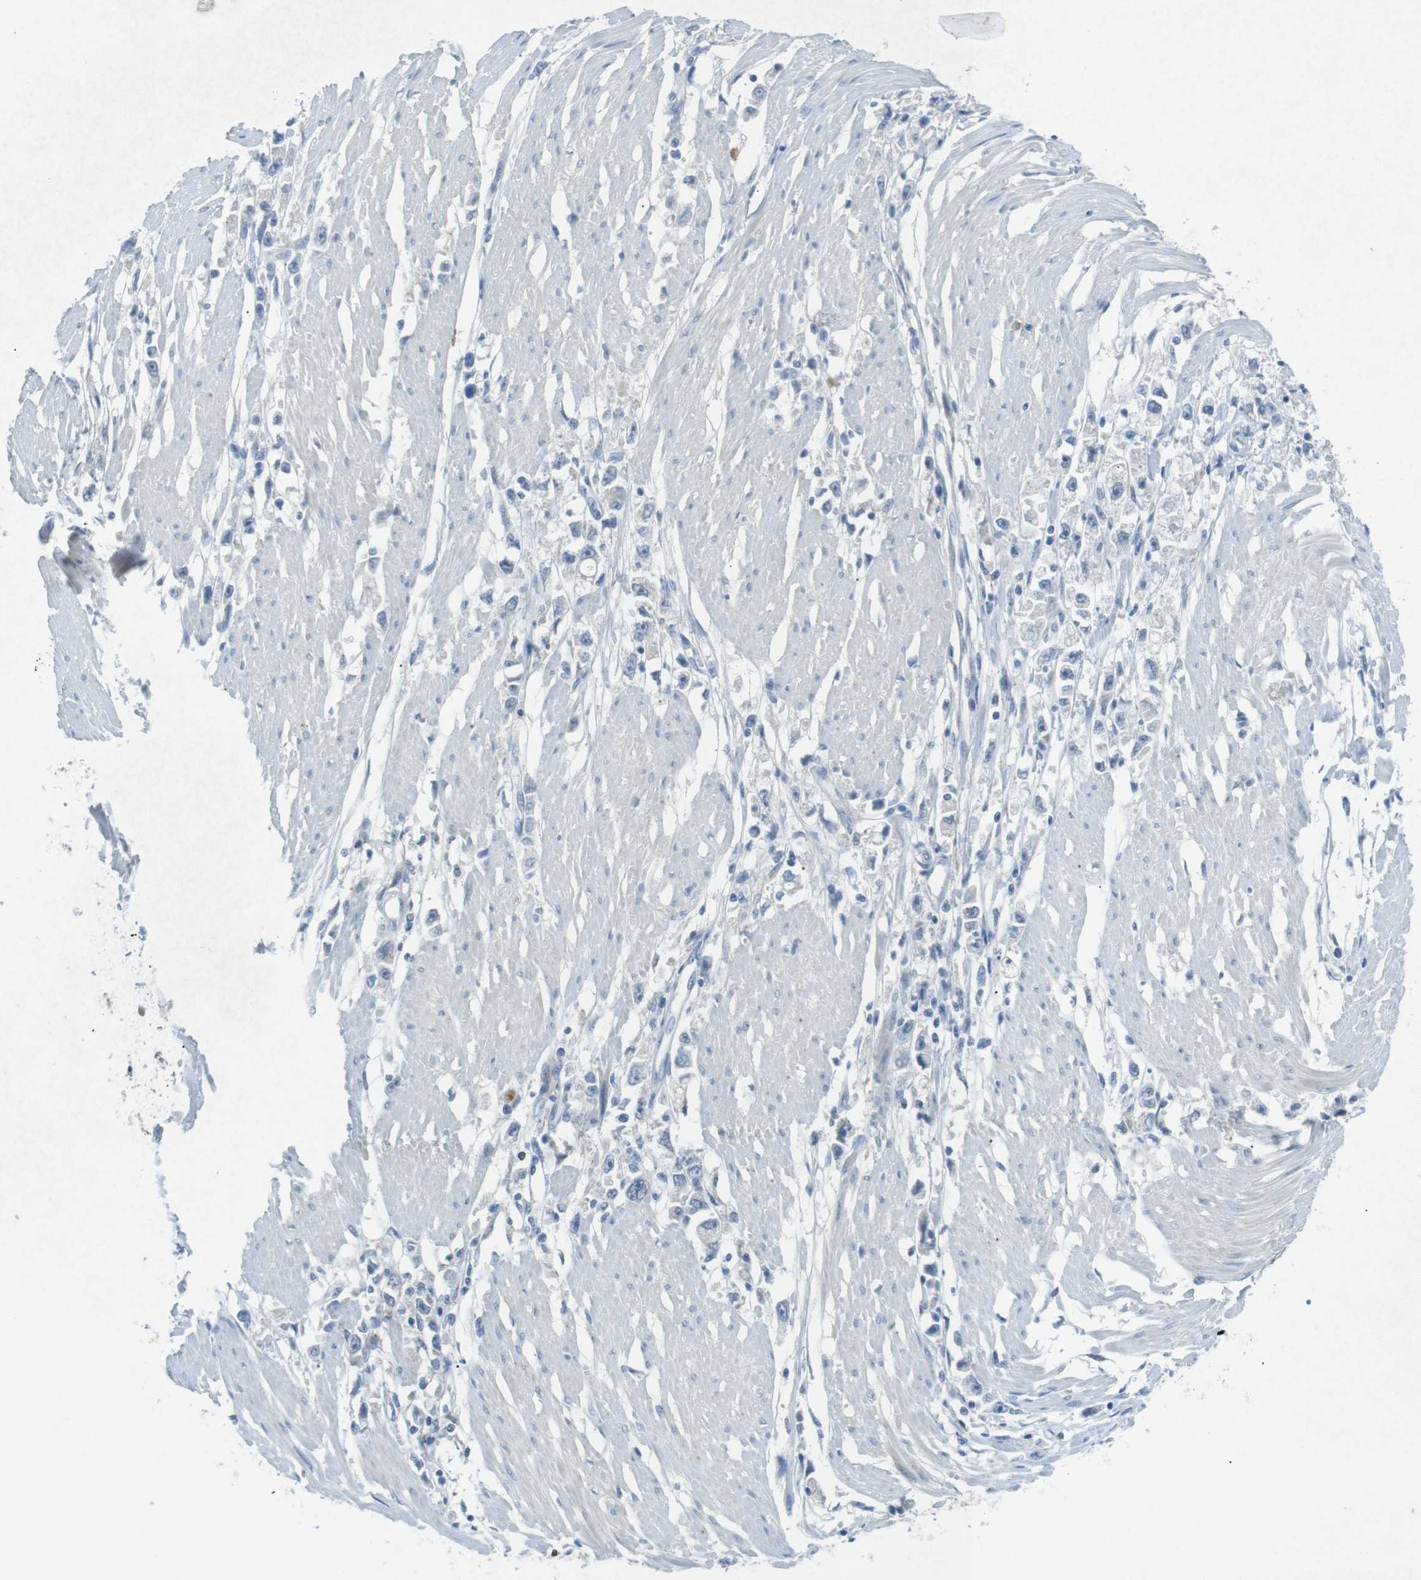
{"staining": {"intensity": "negative", "quantity": "none", "location": "none"}, "tissue": "stomach cancer", "cell_type": "Tumor cells", "image_type": "cancer", "snomed": [{"axis": "morphology", "description": "Adenocarcinoma, NOS"}, {"axis": "topography", "description": "Stomach"}], "caption": "Adenocarcinoma (stomach) was stained to show a protein in brown. There is no significant staining in tumor cells.", "gene": "FCRLA", "patient": {"sex": "female", "age": 59}}